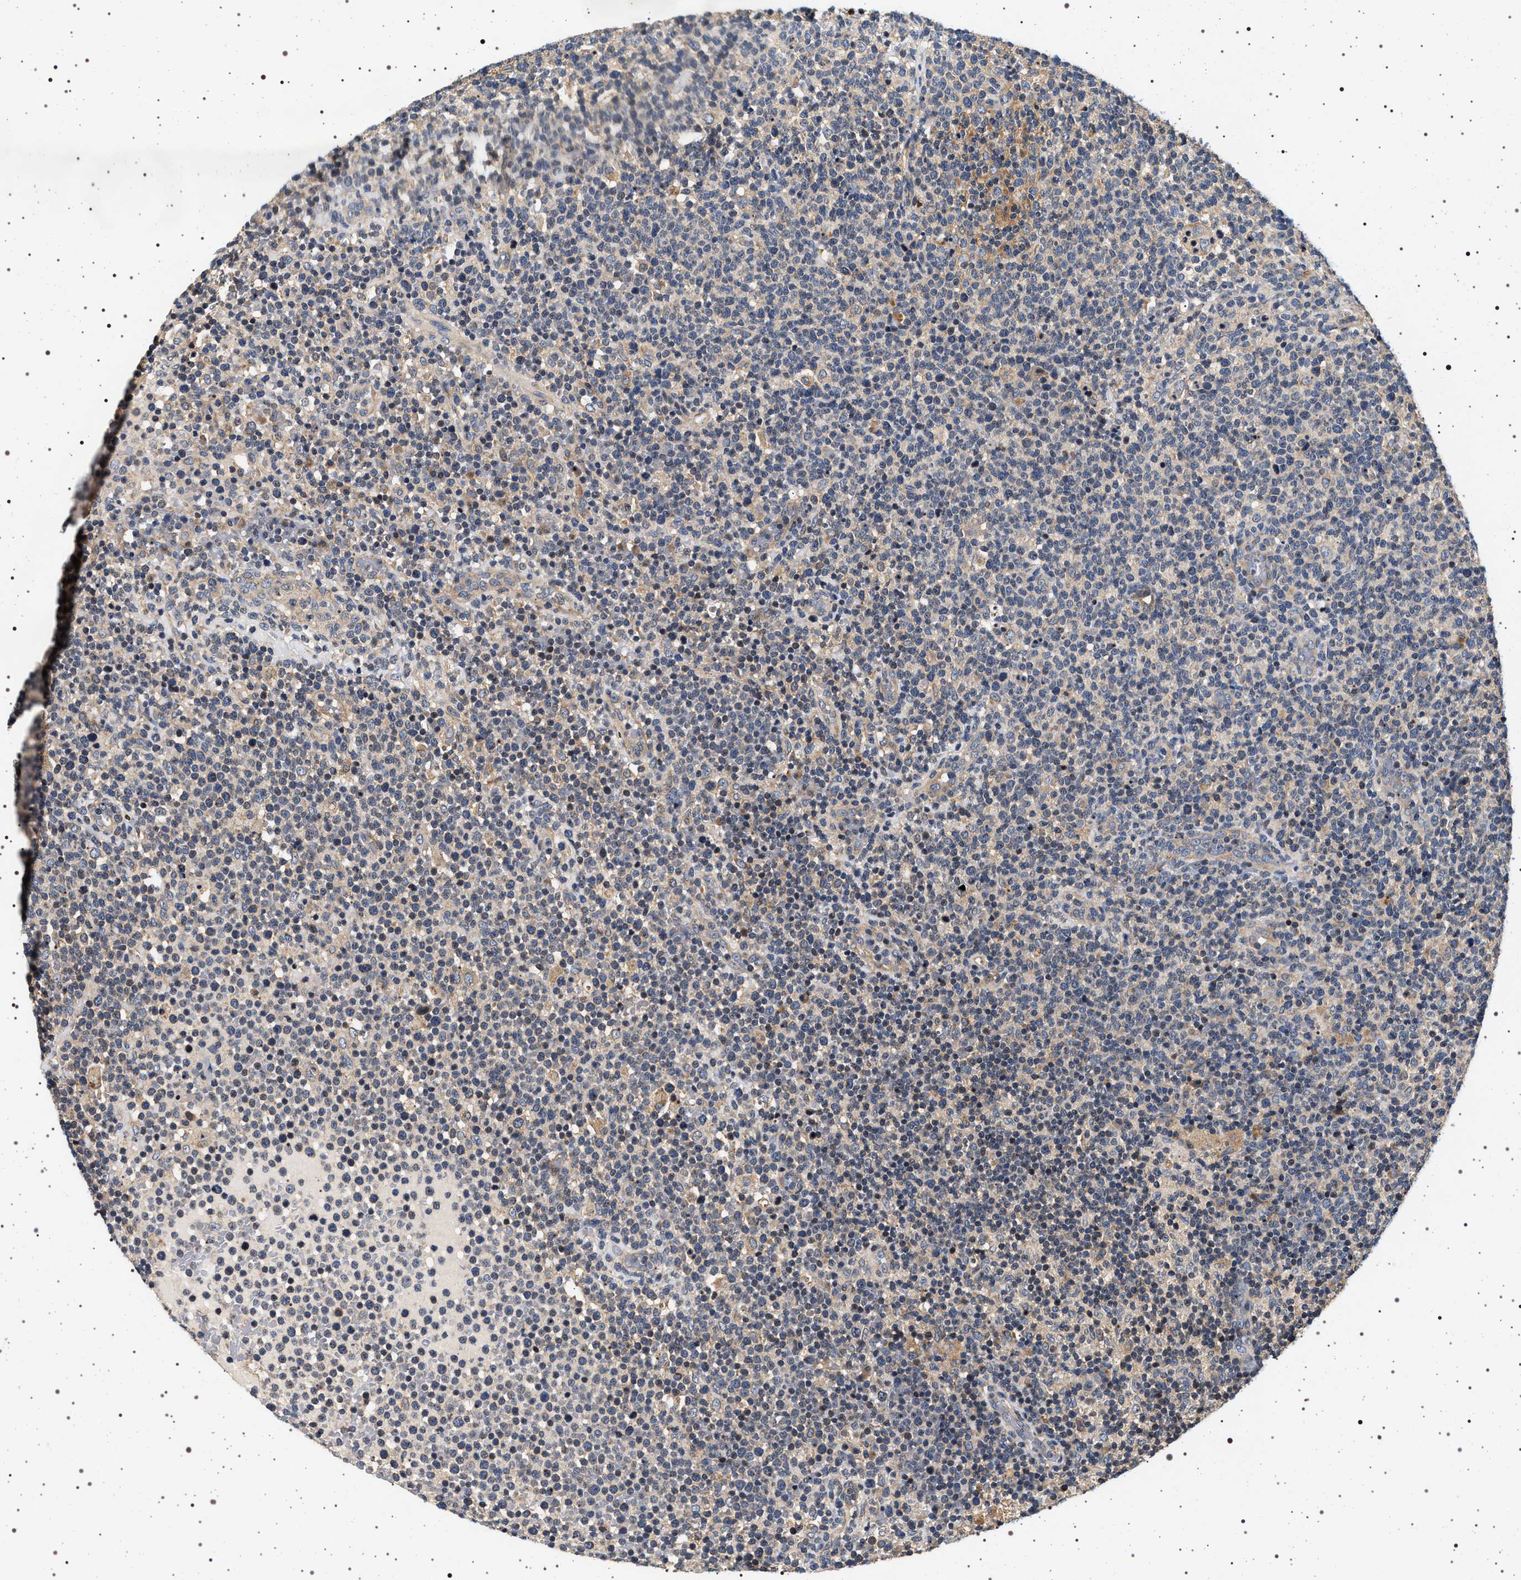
{"staining": {"intensity": "weak", "quantity": "<25%", "location": "cytoplasmic/membranous"}, "tissue": "lymphoma", "cell_type": "Tumor cells", "image_type": "cancer", "snomed": [{"axis": "morphology", "description": "Malignant lymphoma, non-Hodgkin's type, High grade"}, {"axis": "topography", "description": "Lymph node"}], "caption": "Immunohistochemistry (IHC) of malignant lymphoma, non-Hodgkin's type (high-grade) demonstrates no expression in tumor cells.", "gene": "DCBLD2", "patient": {"sex": "male", "age": 61}}